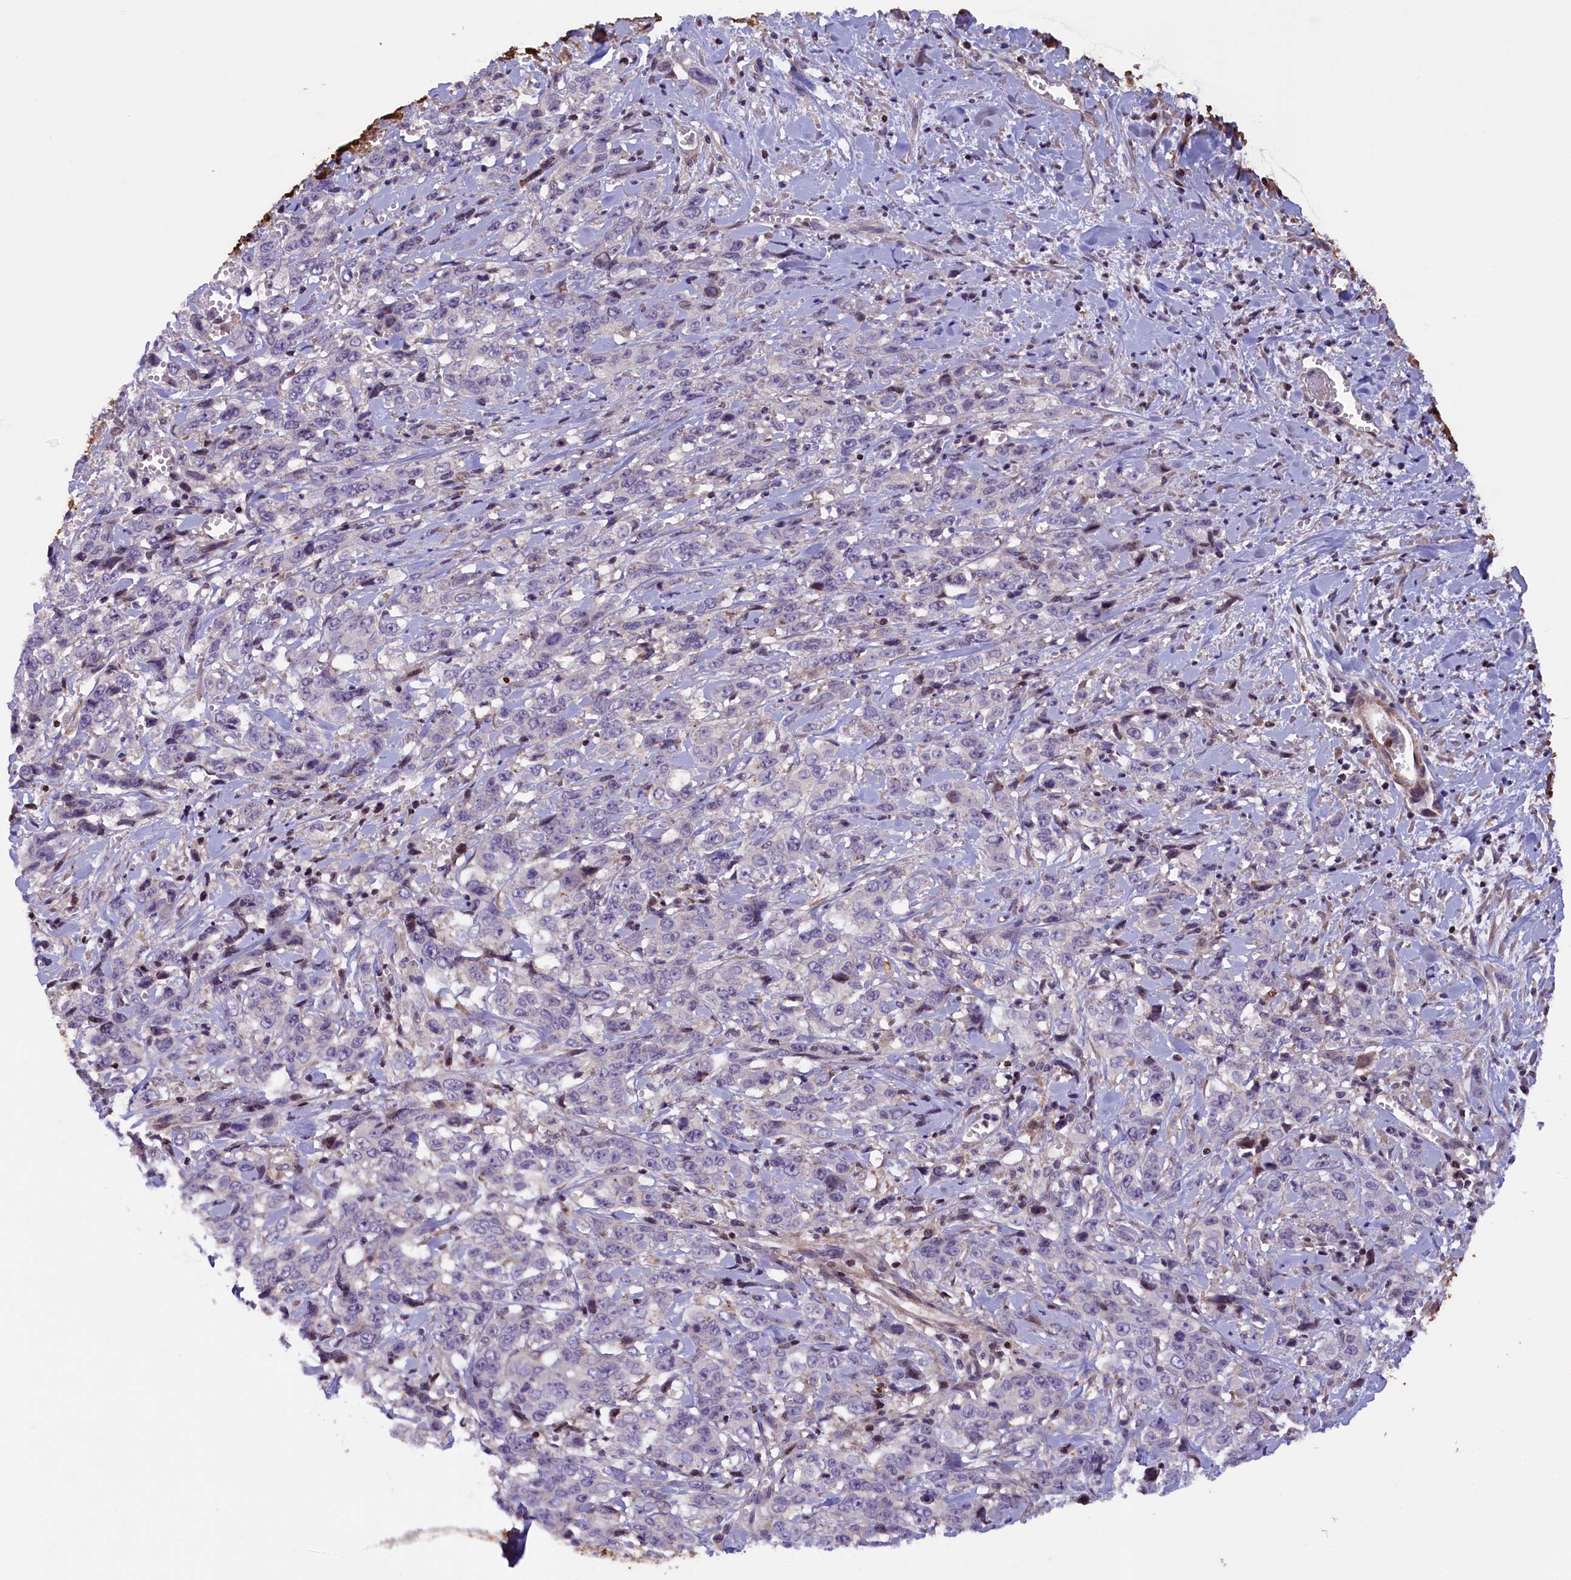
{"staining": {"intensity": "negative", "quantity": "none", "location": "none"}, "tissue": "stomach cancer", "cell_type": "Tumor cells", "image_type": "cancer", "snomed": [{"axis": "morphology", "description": "Adenocarcinoma, NOS"}, {"axis": "topography", "description": "Stomach, upper"}], "caption": "The histopathology image reveals no significant positivity in tumor cells of stomach cancer.", "gene": "MAN2C1", "patient": {"sex": "male", "age": 62}}